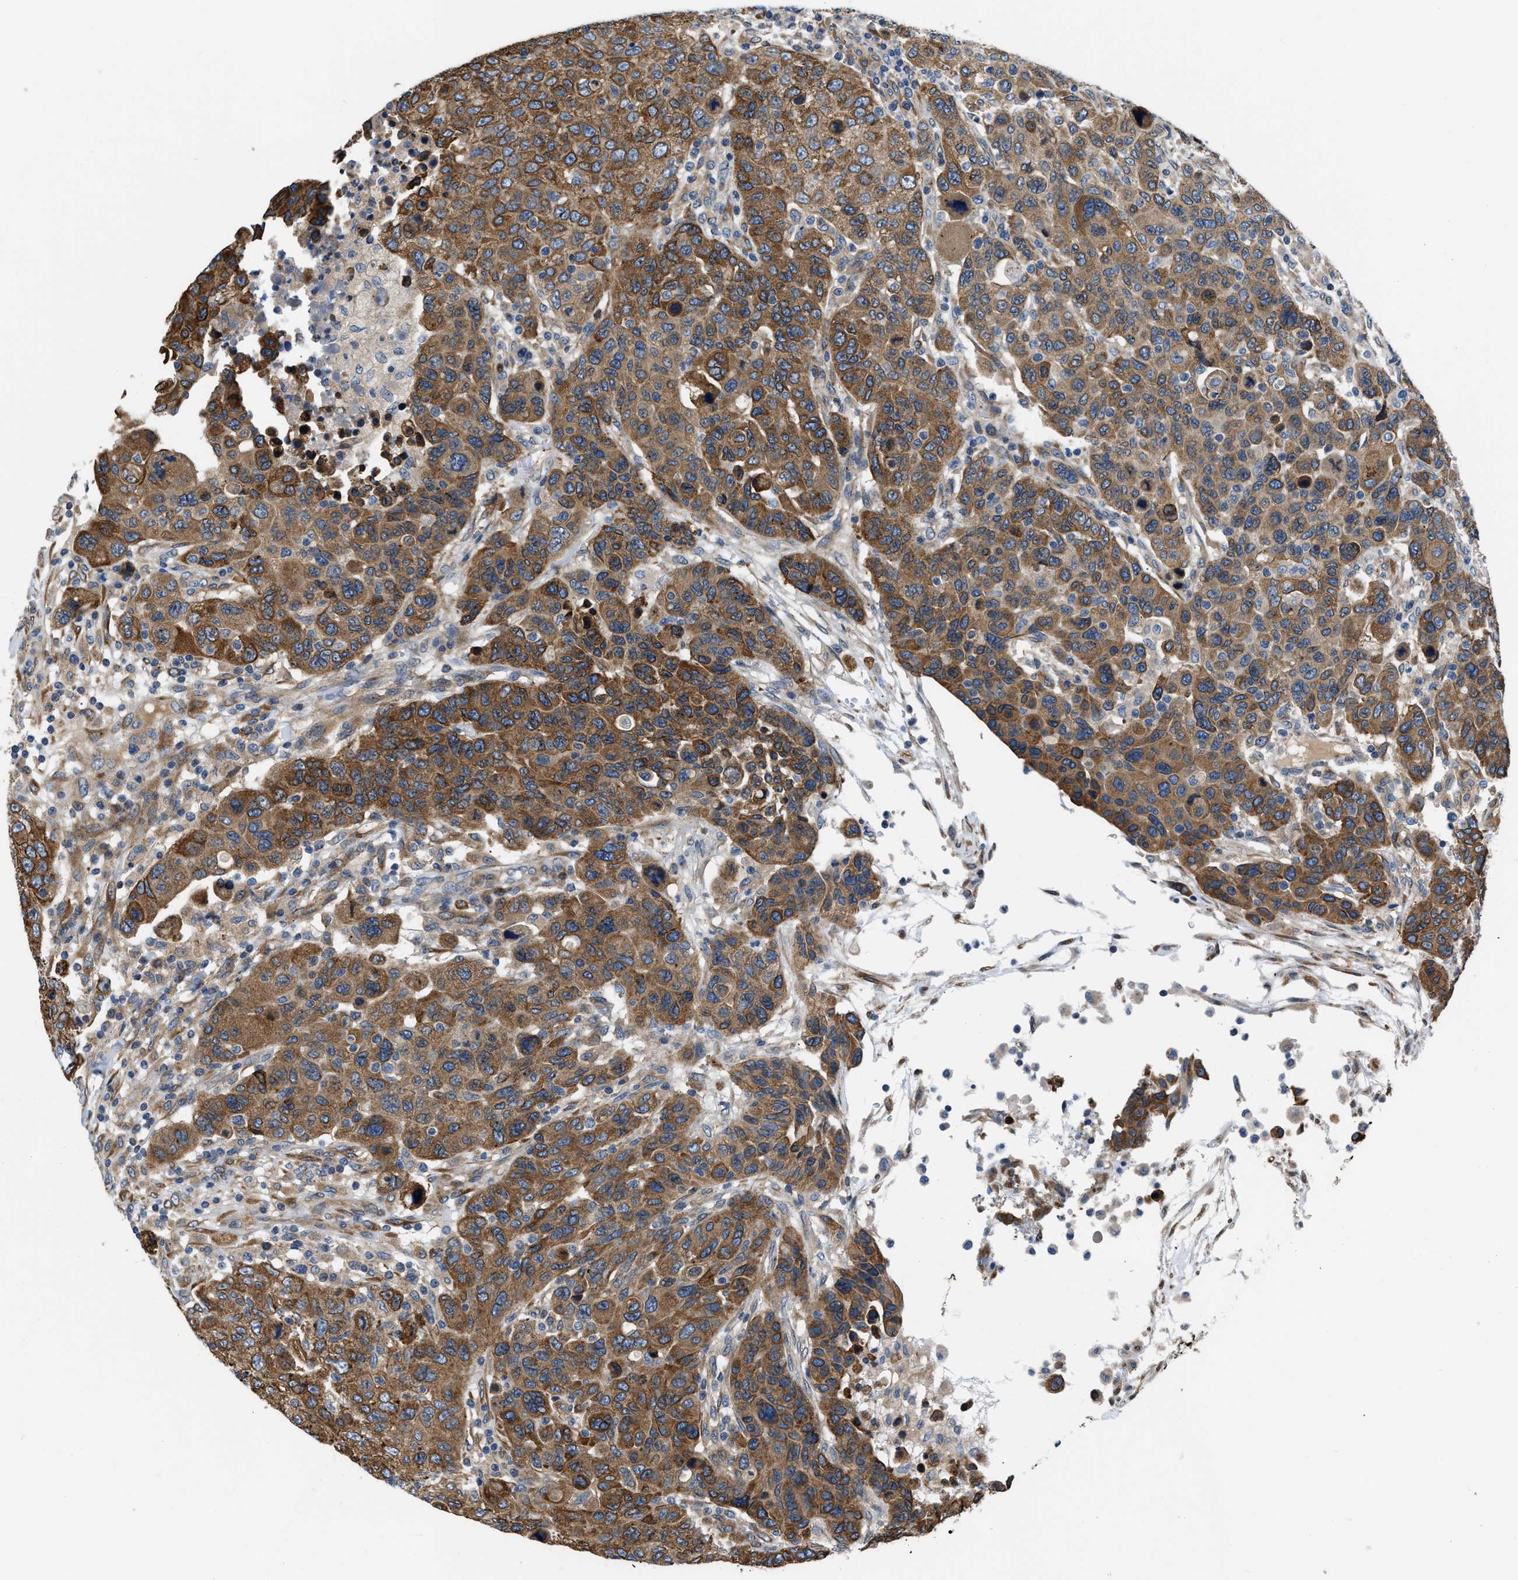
{"staining": {"intensity": "strong", "quantity": ">75%", "location": "cytoplasmic/membranous"}, "tissue": "breast cancer", "cell_type": "Tumor cells", "image_type": "cancer", "snomed": [{"axis": "morphology", "description": "Duct carcinoma"}, {"axis": "topography", "description": "Breast"}], "caption": "Immunohistochemical staining of human infiltrating ductal carcinoma (breast) exhibits strong cytoplasmic/membranous protein positivity in approximately >75% of tumor cells.", "gene": "ARL6IP5", "patient": {"sex": "female", "age": 37}}